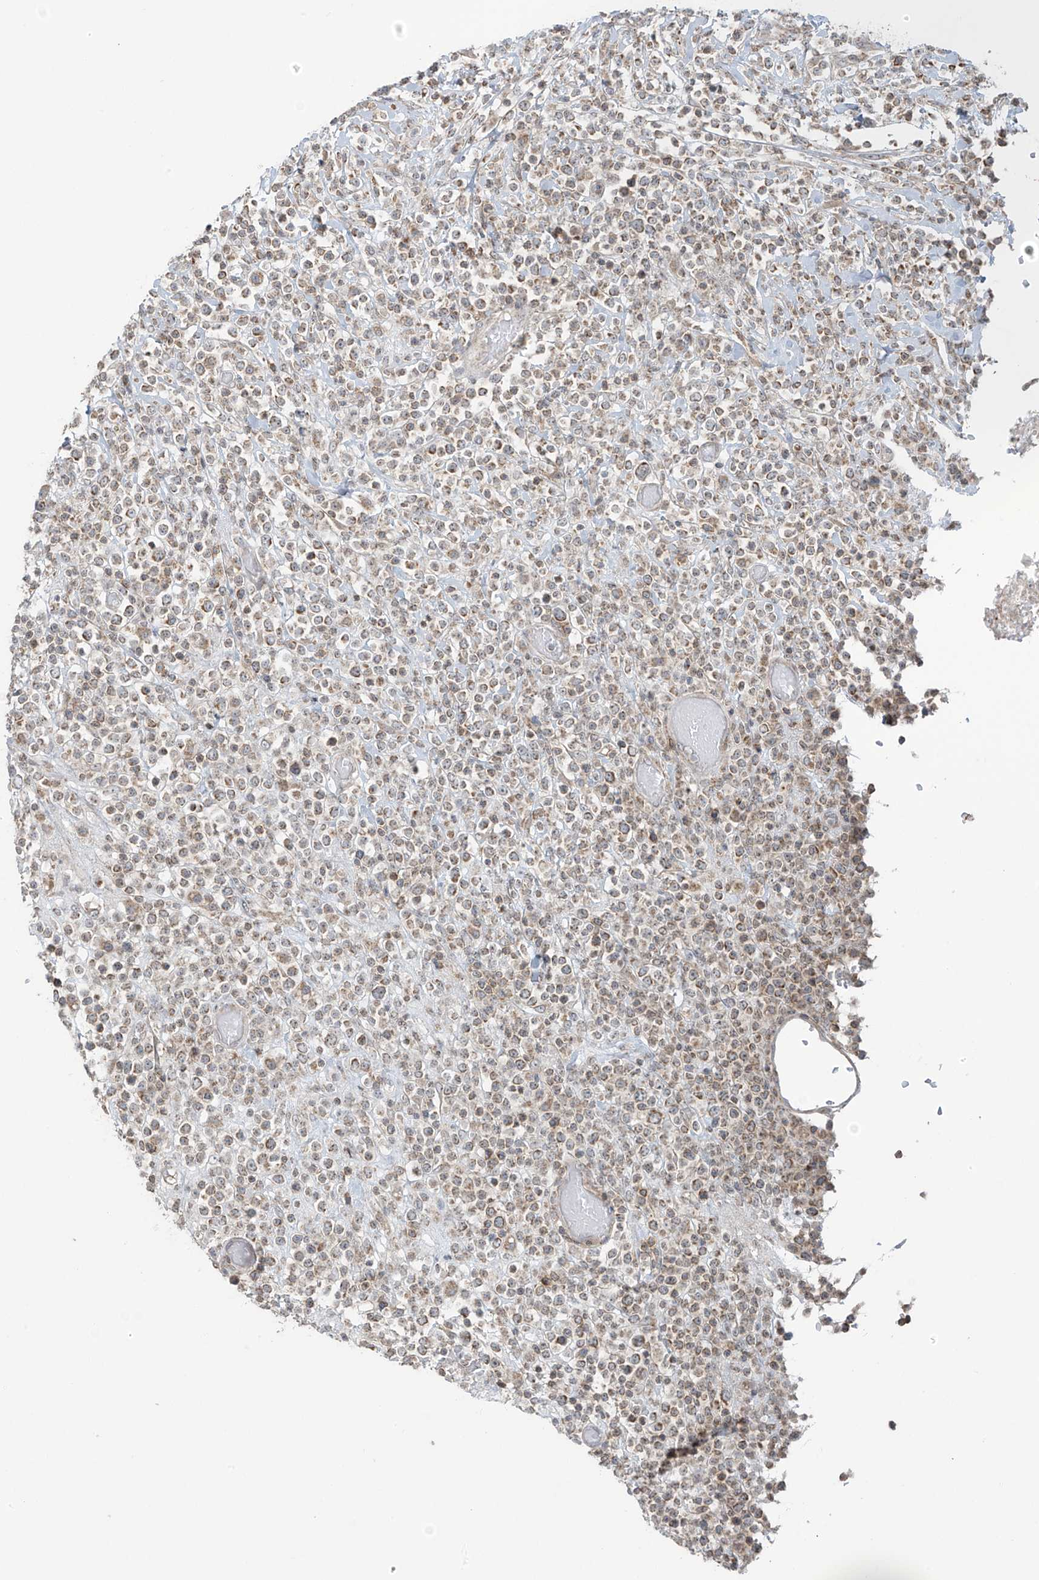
{"staining": {"intensity": "weak", "quantity": ">75%", "location": "cytoplasmic/membranous"}, "tissue": "lymphoma", "cell_type": "Tumor cells", "image_type": "cancer", "snomed": [{"axis": "morphology", "description": "Malignant lymphoma, non-Hodgkin's type, High grade"}, {"axis": "topography", "description": "Colon"}], "caption": "This image displays lymphoma stained with immunohistochemistry to label a protein in brown. The cytoplasmic/membranous of tumor cells show weak positivity for the protein. Nuclei are counter-stained blue.", "gene": "HDDC2", "patient": {"sex": "female", "age": 53}}